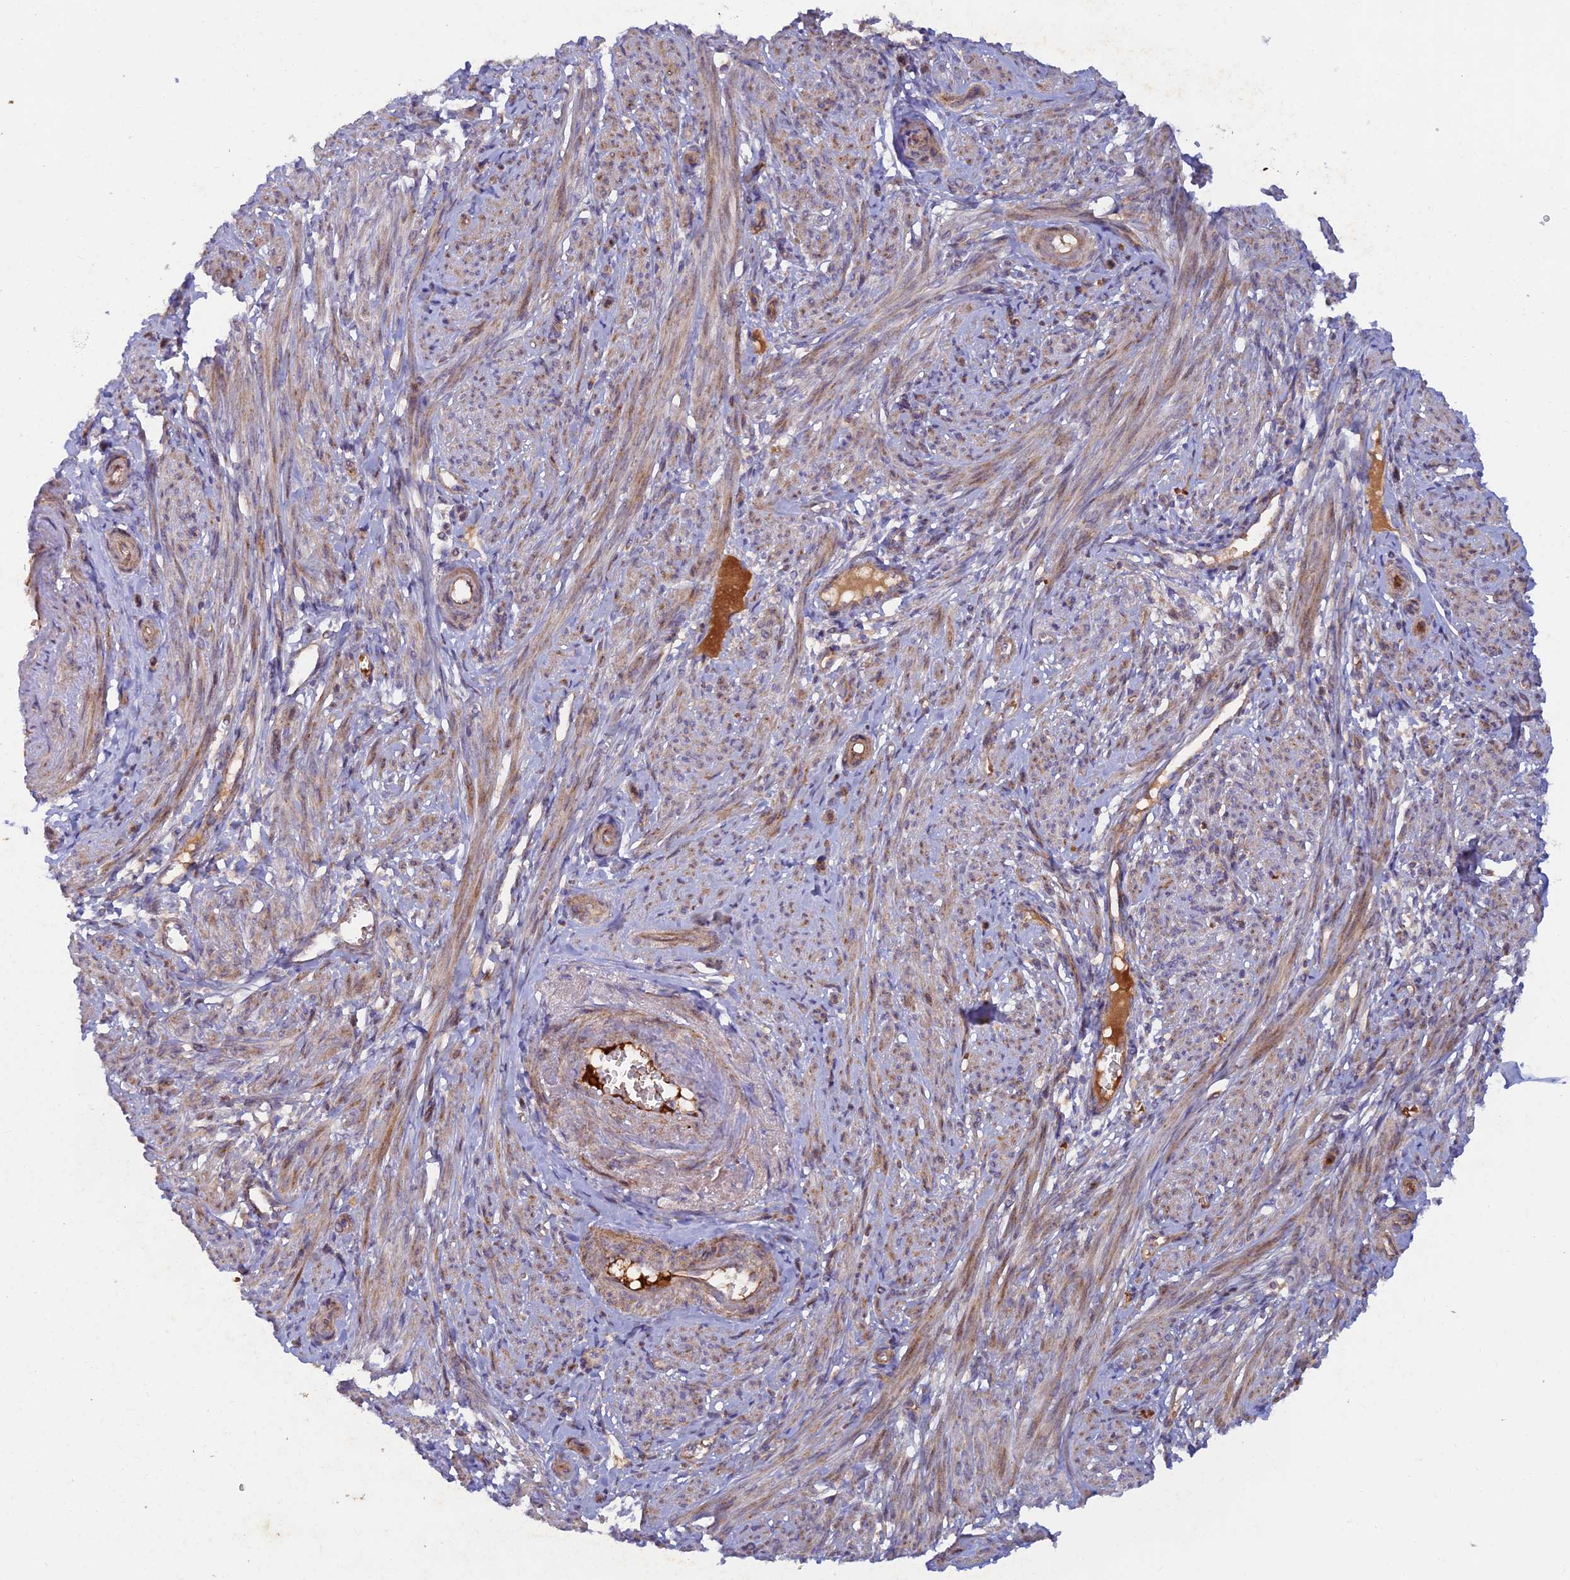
{"staining": {"intensity": "moderate", "quantity": ">75%", "location": "cytoplasmic/membranous"}, "tissue": "smooth muscle", "cell_type": "Smooth muscle cells", "image_type": "normal", "snomed": [{"axis": "morphology", "description": "Normal tissue, NOS"}, {"axis": "topography", "description": "Smooth muscle"}], "caption": "Protein analysis of unremarkable smooth muscle reveals moderate cytoplasmic/membranous positivity in about >75% of smooth muscle cells.", "gene": "GMCL1", "patient": {"sex": "female", "age": 39}}